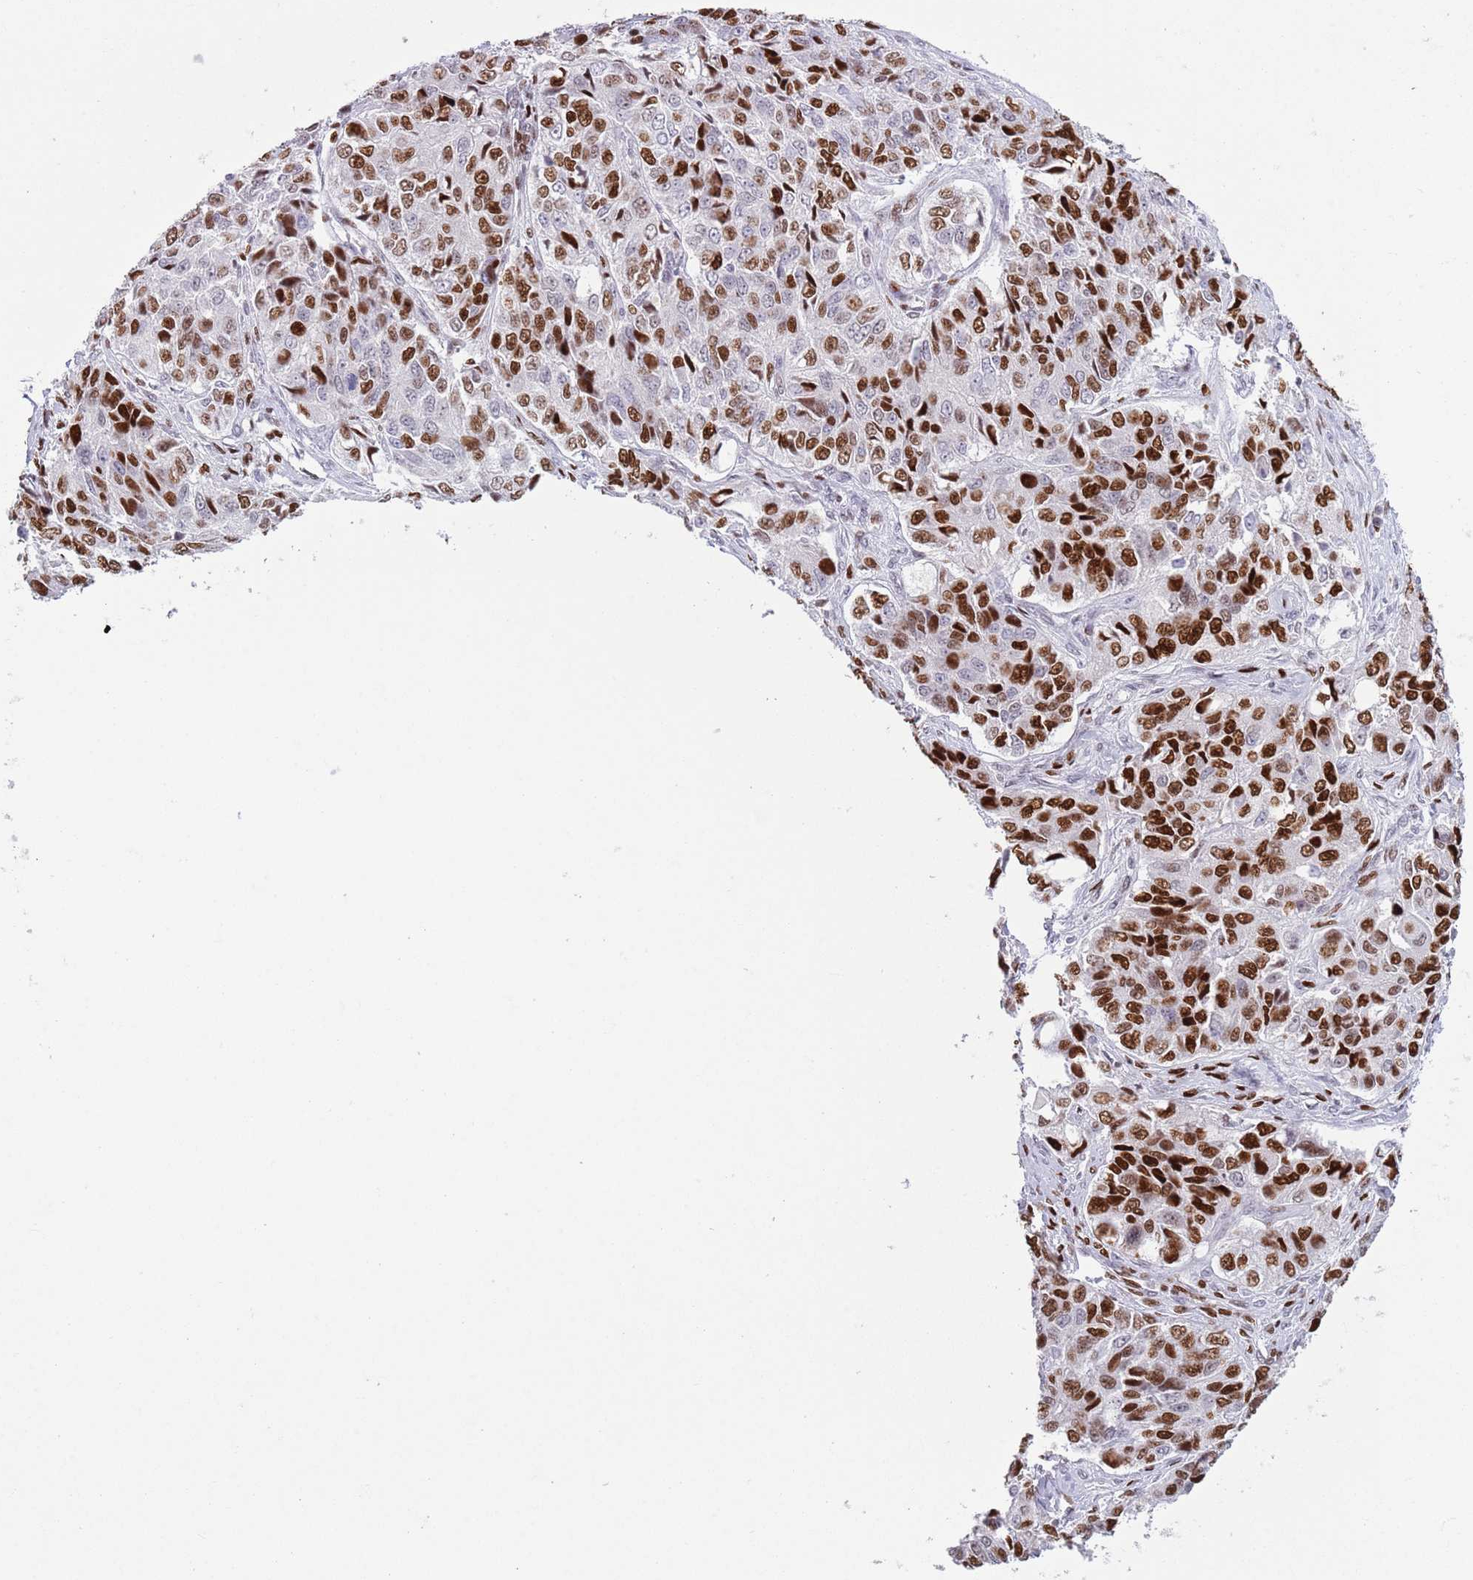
{"staining": {"intensity": "strong", "quantity": ">75%", "location": "nuclear"}, "tissue": "ovarian cancer", "cell_type": "Tumor cells", "image_type": "cancer", "snomed": [{"axis": "morphology", "description": "Carcinoma, endometroid"}, {"axis": "topography", "description": "Ovary"}], "caption": "Human ovarian cancer stained with a brown dye shows strong nuclear positive positivity in approximately >75% of tumor cells.", "gene": "MFSD10", "patient": {"sex": "female", "age": 51}}